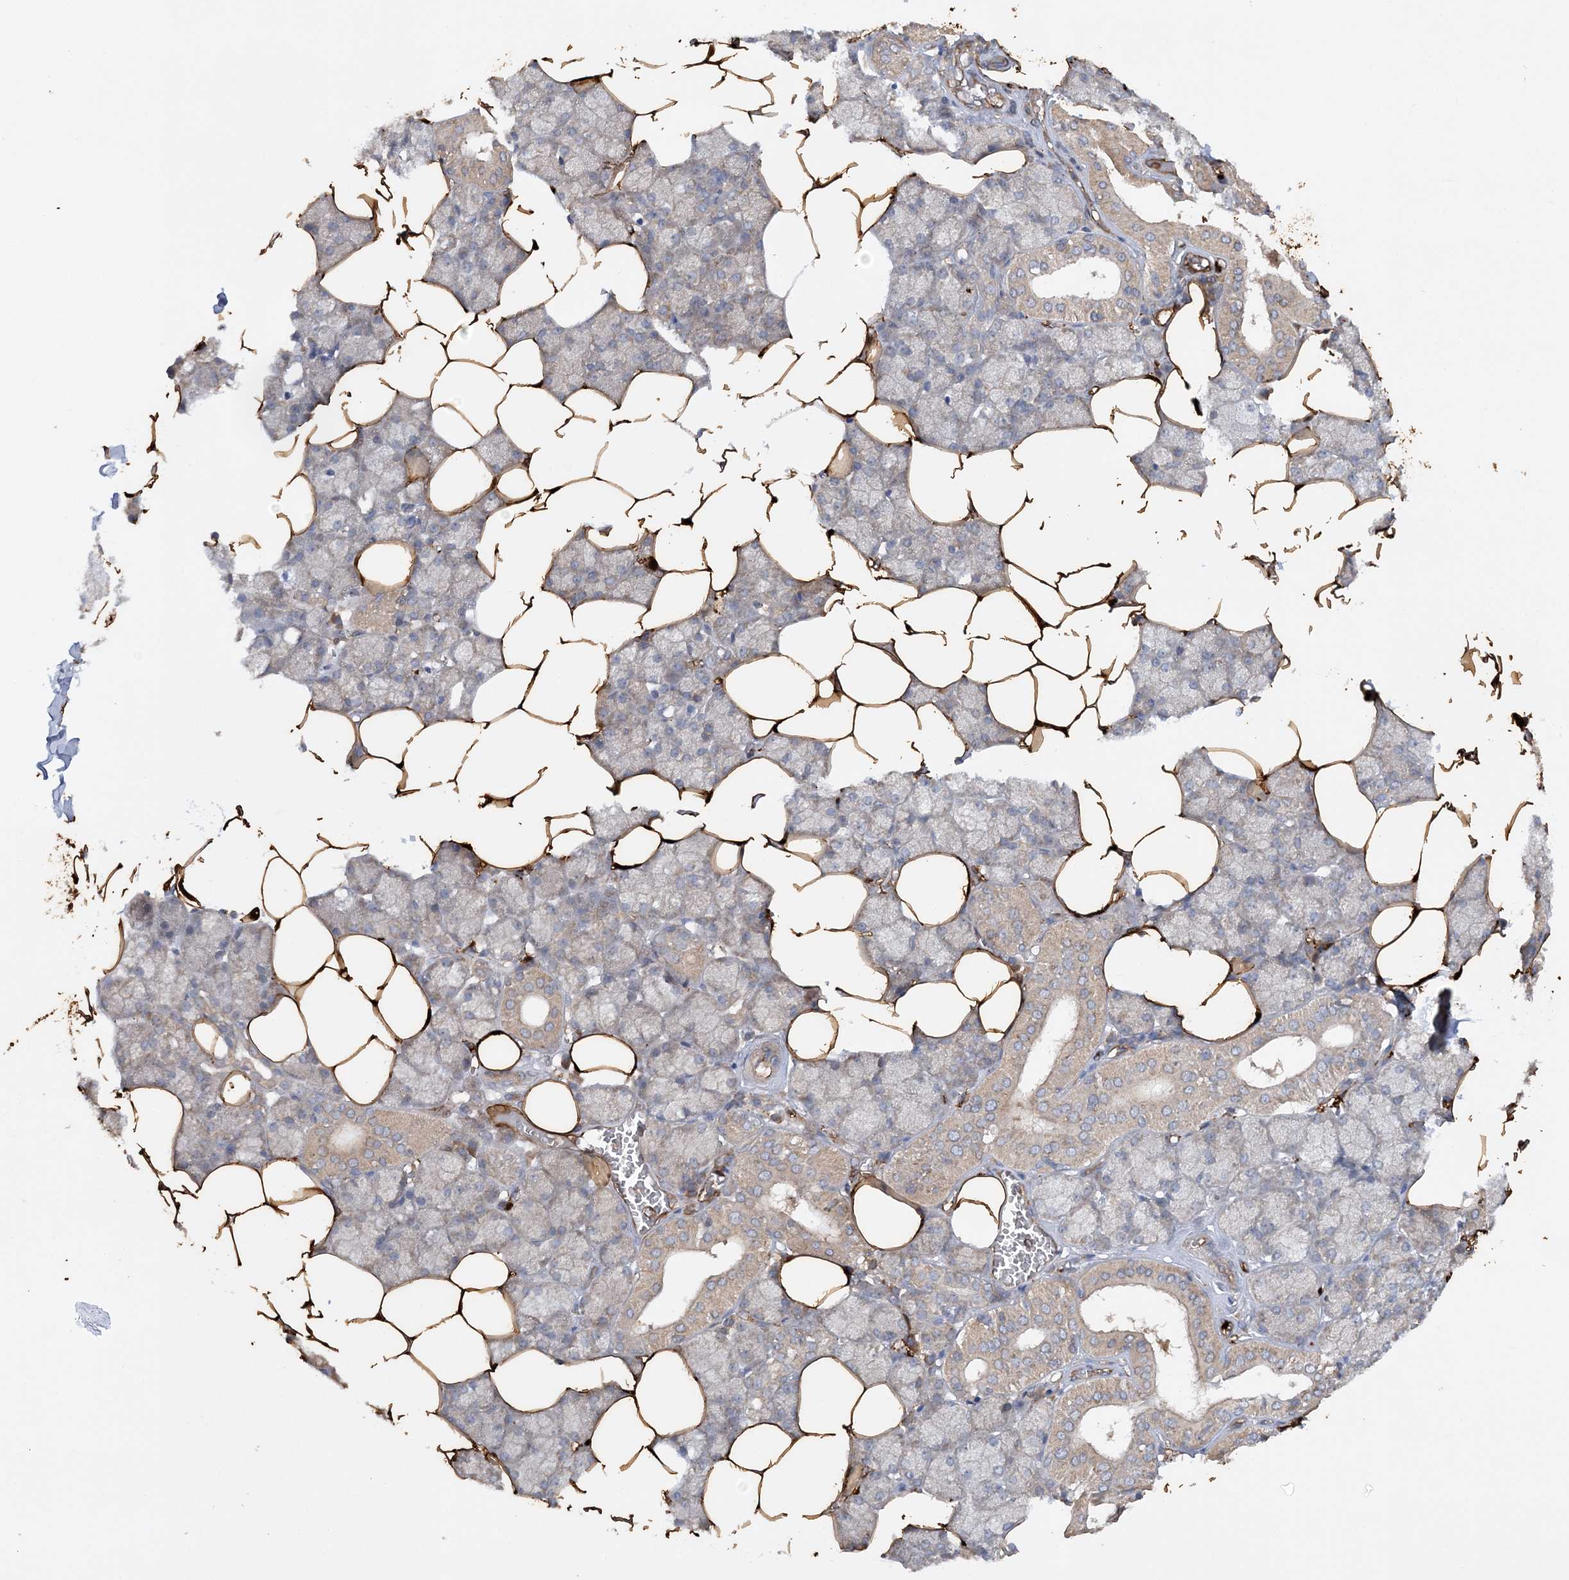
{"staining": {"intensity": "moderate", "quantity": "25%-75%", "location": "cytoplasmic/membranous"}, "tissue": "salivary gland", "cell_type": "Glandular cells", "image_type": "normal", "snomed": [{"axis": "morphology", "description": "Normal tissue, NOS"}, {"axis": "topography", "description": "Salivary gland"}], "caption": "Immunohistochemical staining of unremarkable human salivary gland exhibits medium levels of moderate cytoplasmic/membranous expression in about 25%-75% of glandular cells.", "gene": "ACAP2", "patient": {"sex": "male", "age": 62}}